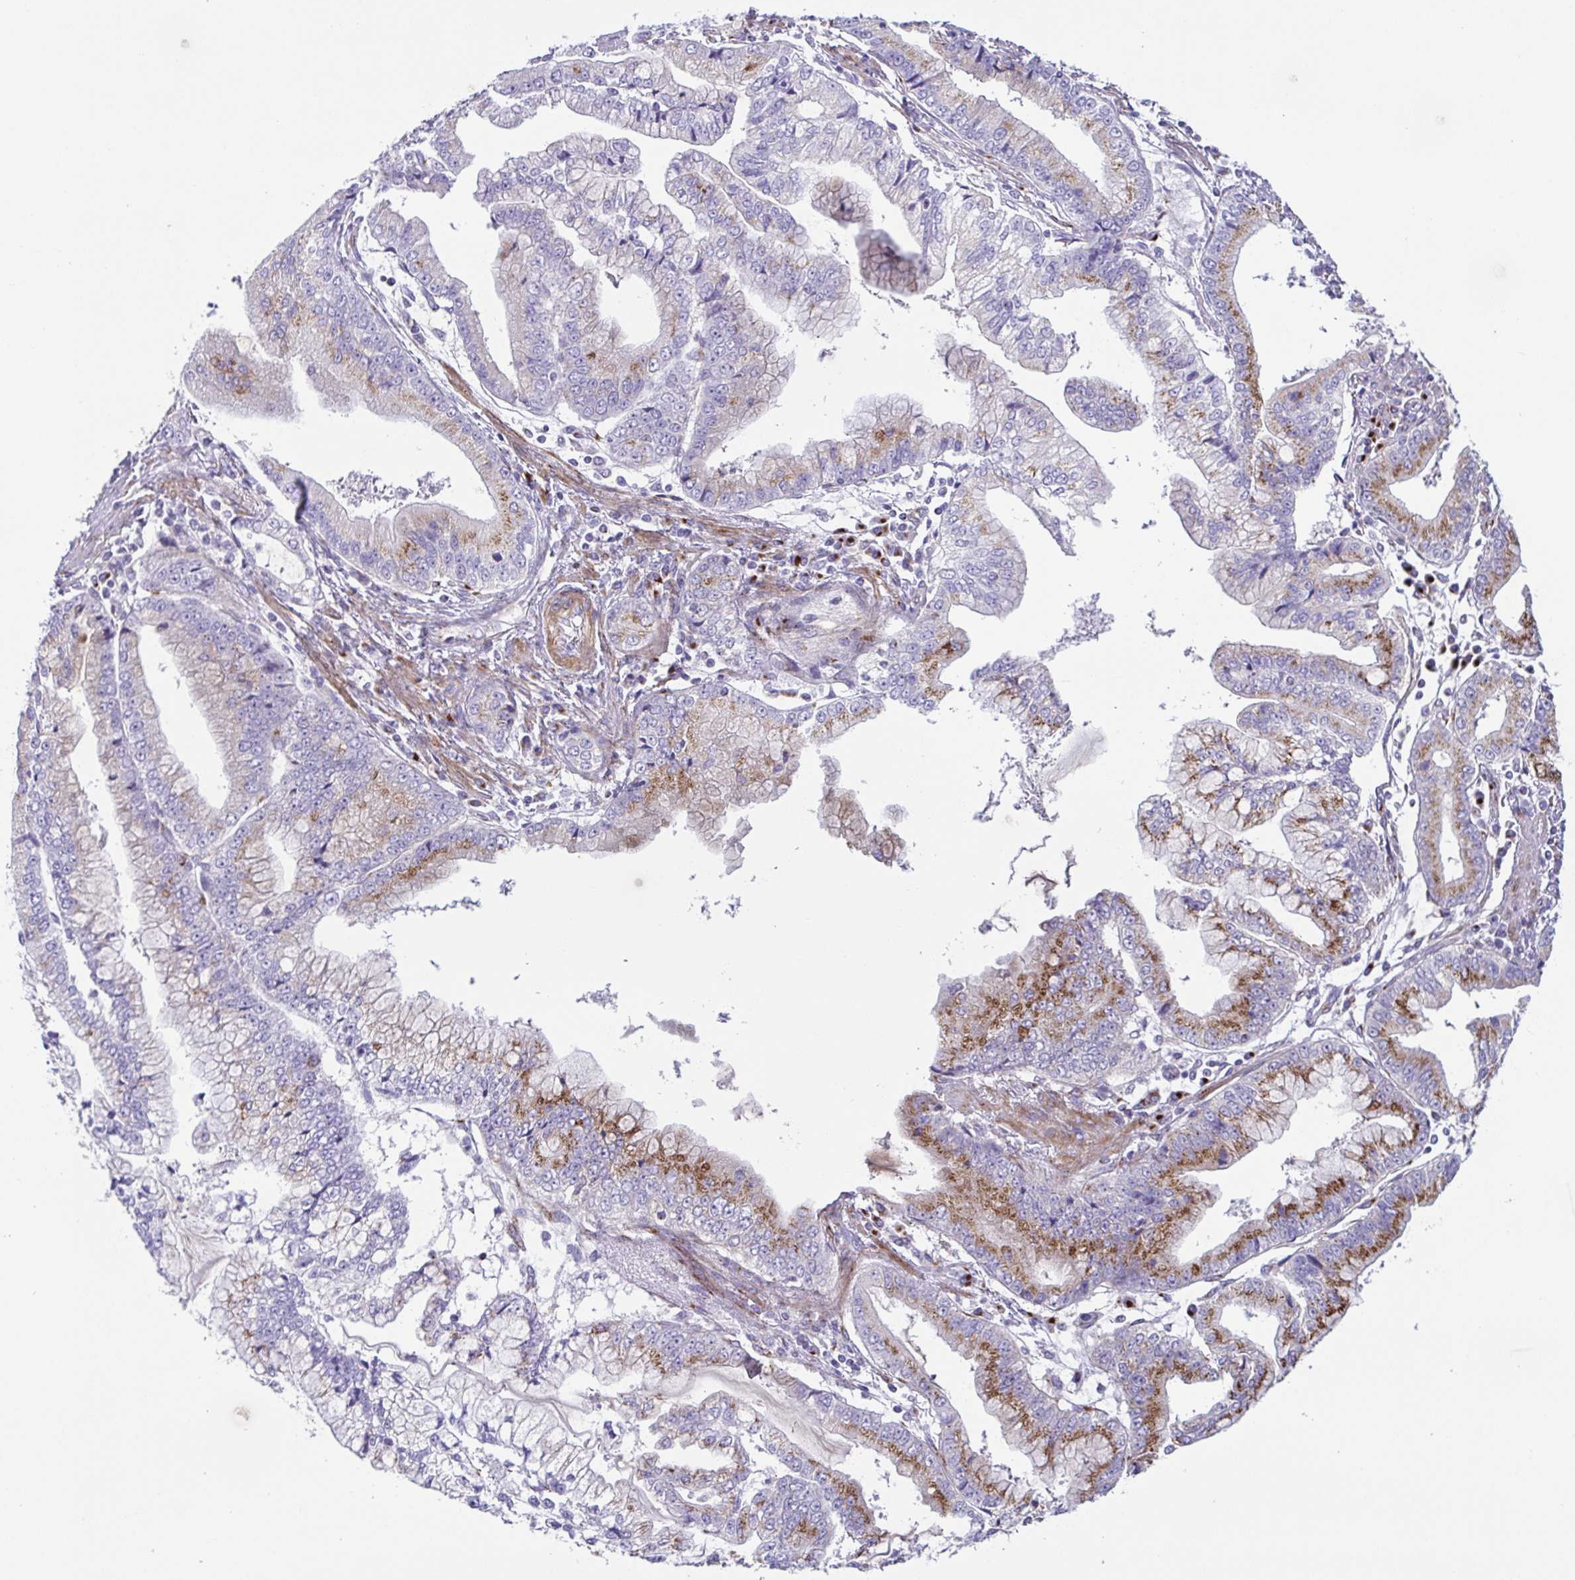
{"staining": {"intensity": "moderate", "quantity": "25%-75%", "location": "cytoplasmic/membranous"}, "tissue": "stomach cancer", "cell_type": "Tumor cells", "image_type": "cancer", "snomed": [{"axis": "morphology", "description": "Adenocarcinoma, NOS"}, {"axis": "topography", "description": "Stomach, upper"}], "caption": "Immunohistochemistry staining of stomach cancer (adenocarcinoma), which demonstrates medium levels of moderate cytoplasmic/membranous staining in about 25%-75% of tumor cells indicating moderate cytoplasmic/membranous protein expression. The staining was performed using DAB (3,3'-diaminobenzidine) (brown) for protein detection and nuclei were counterstained in hematoxylin (blue).", "gene": "COL17A1", "patient": {"sex": "female", "age": 74}}